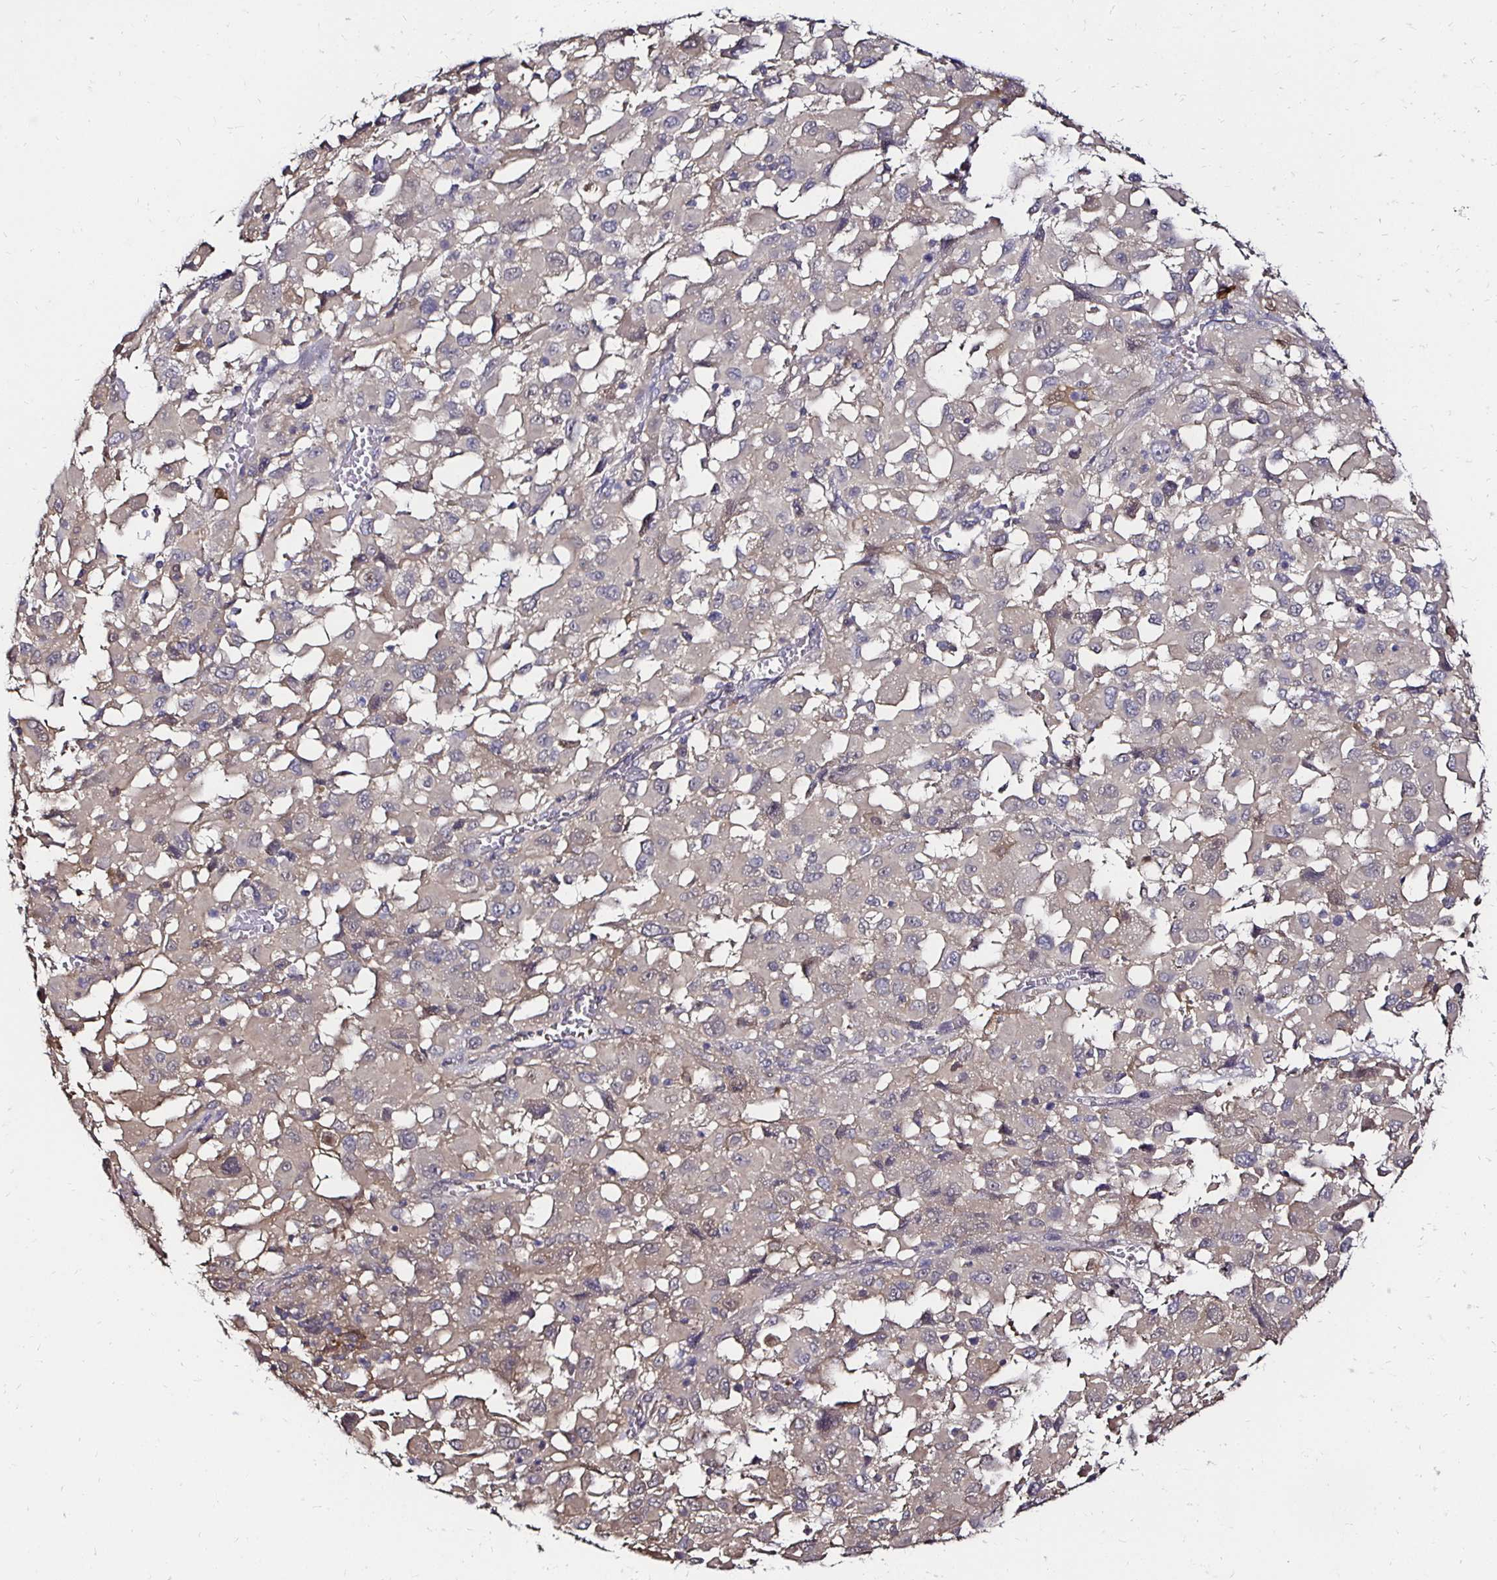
{"staining": {"intensity": "weak", "quantity": "<25%", "location": "cytoplasmic/membranous"}, "tissue": "melanoma", "cell_type": "Tumor cells", "image_type": "cancer", "snomed": [{"axis": "morphology", "description": "Malignant melanoma, Metastatic site"}, {"axis": "topography", "description": "Soft tissue"}], "caption": "Human malignant melanoma (metastatic site) stained for a protein using IHC shows no positivity in tumor cells.", "gene": "TXN", "patient": {"sex": "male", "age": 50}}